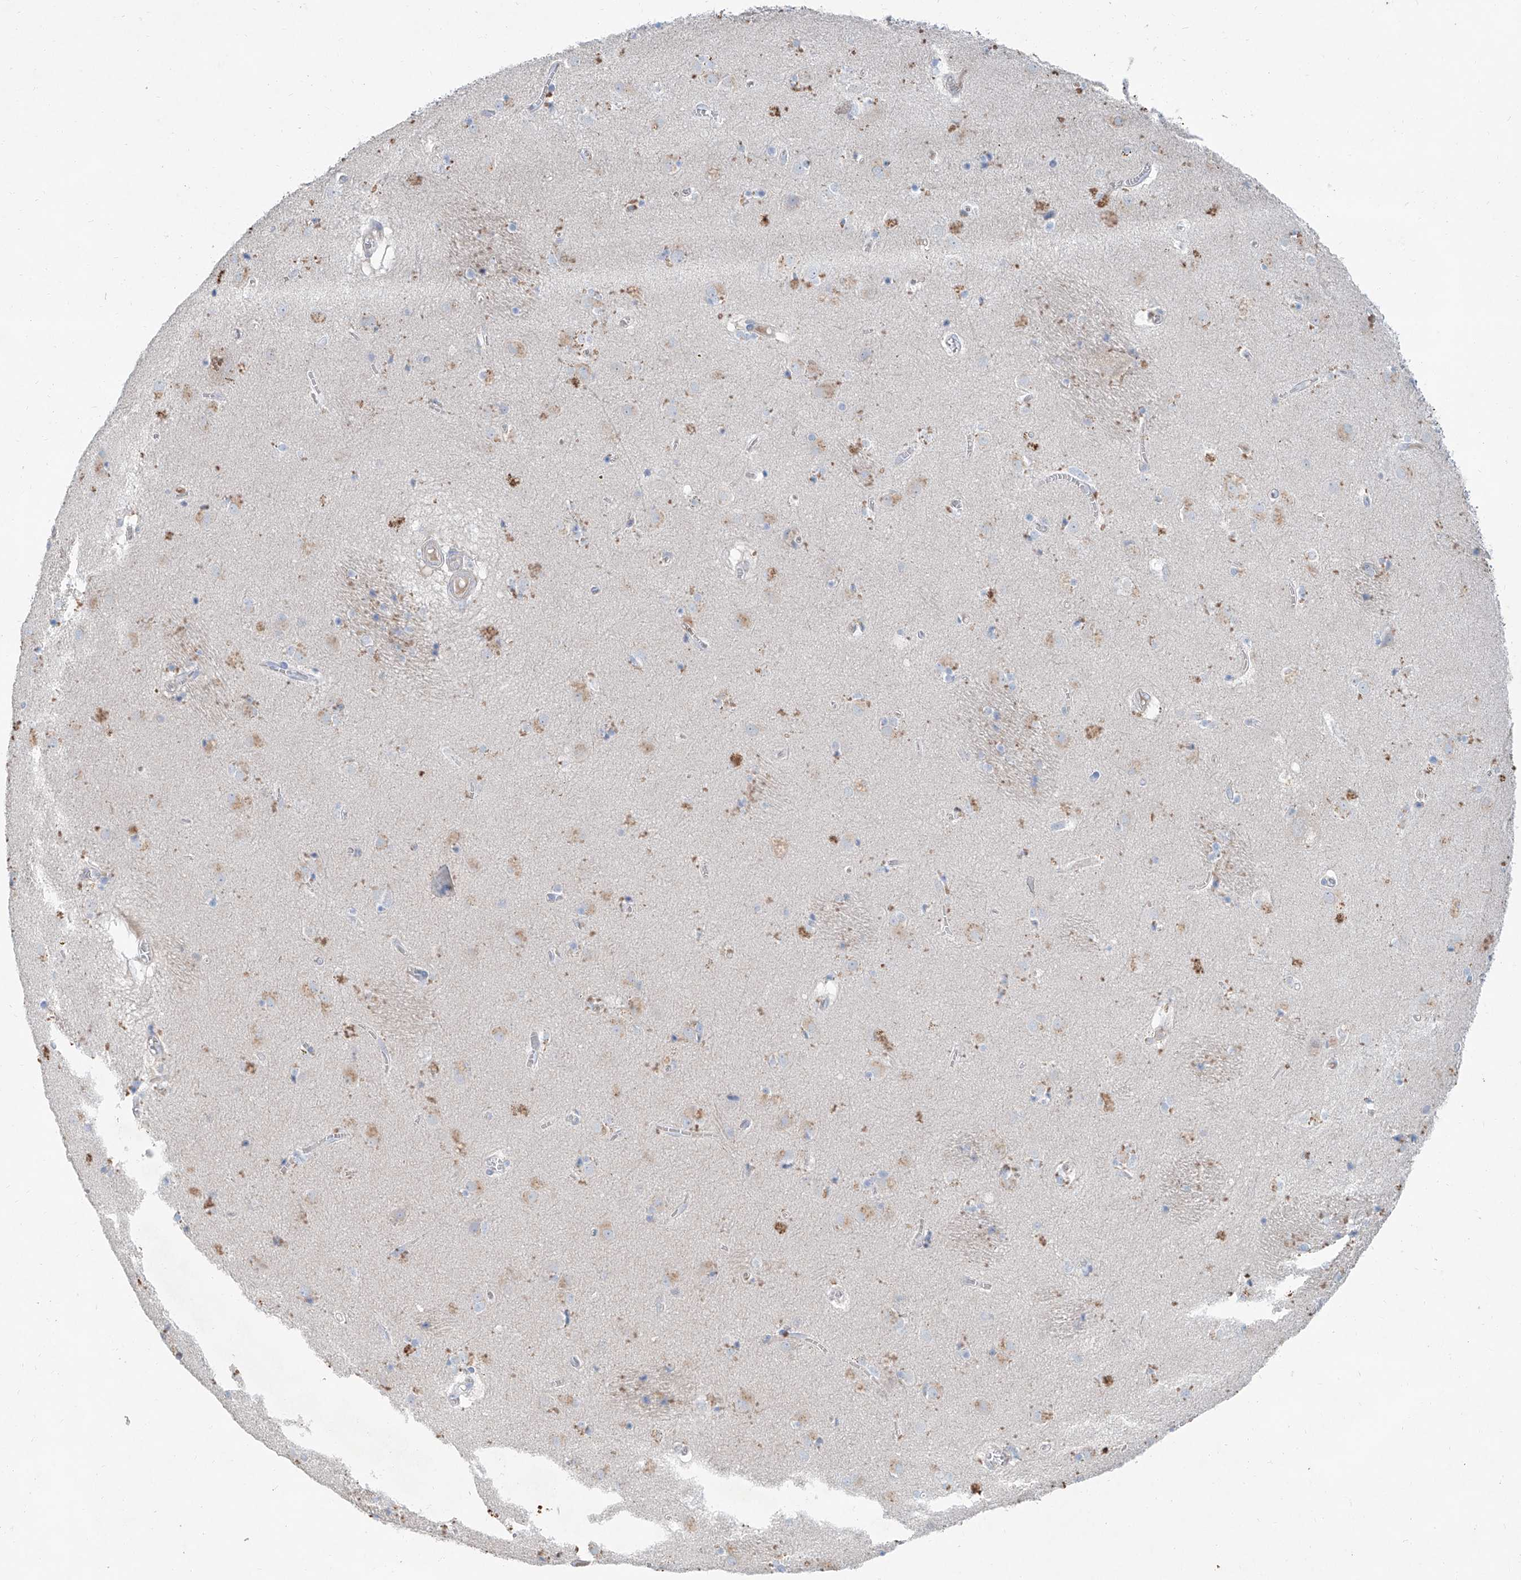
{"staining": {"intensity": "negative", "quantity": "none", "location": "none"}, "tissue": "caudate", "cell_type": "Glial cells", "image_type": "normal", "snomed": [{"axis": "morphology", "description": "Normal tissue, NOS"}, {"axis": "topography", "description": "Lateral ventricle wall"}], "caption": "IHC micrograph of unremarkable caudate: human caudate stained with DAB reveals no significant protein staining in glial cells.", "gene": "ANKRD34A", "patient": {"sex": "male", "age": 70}}